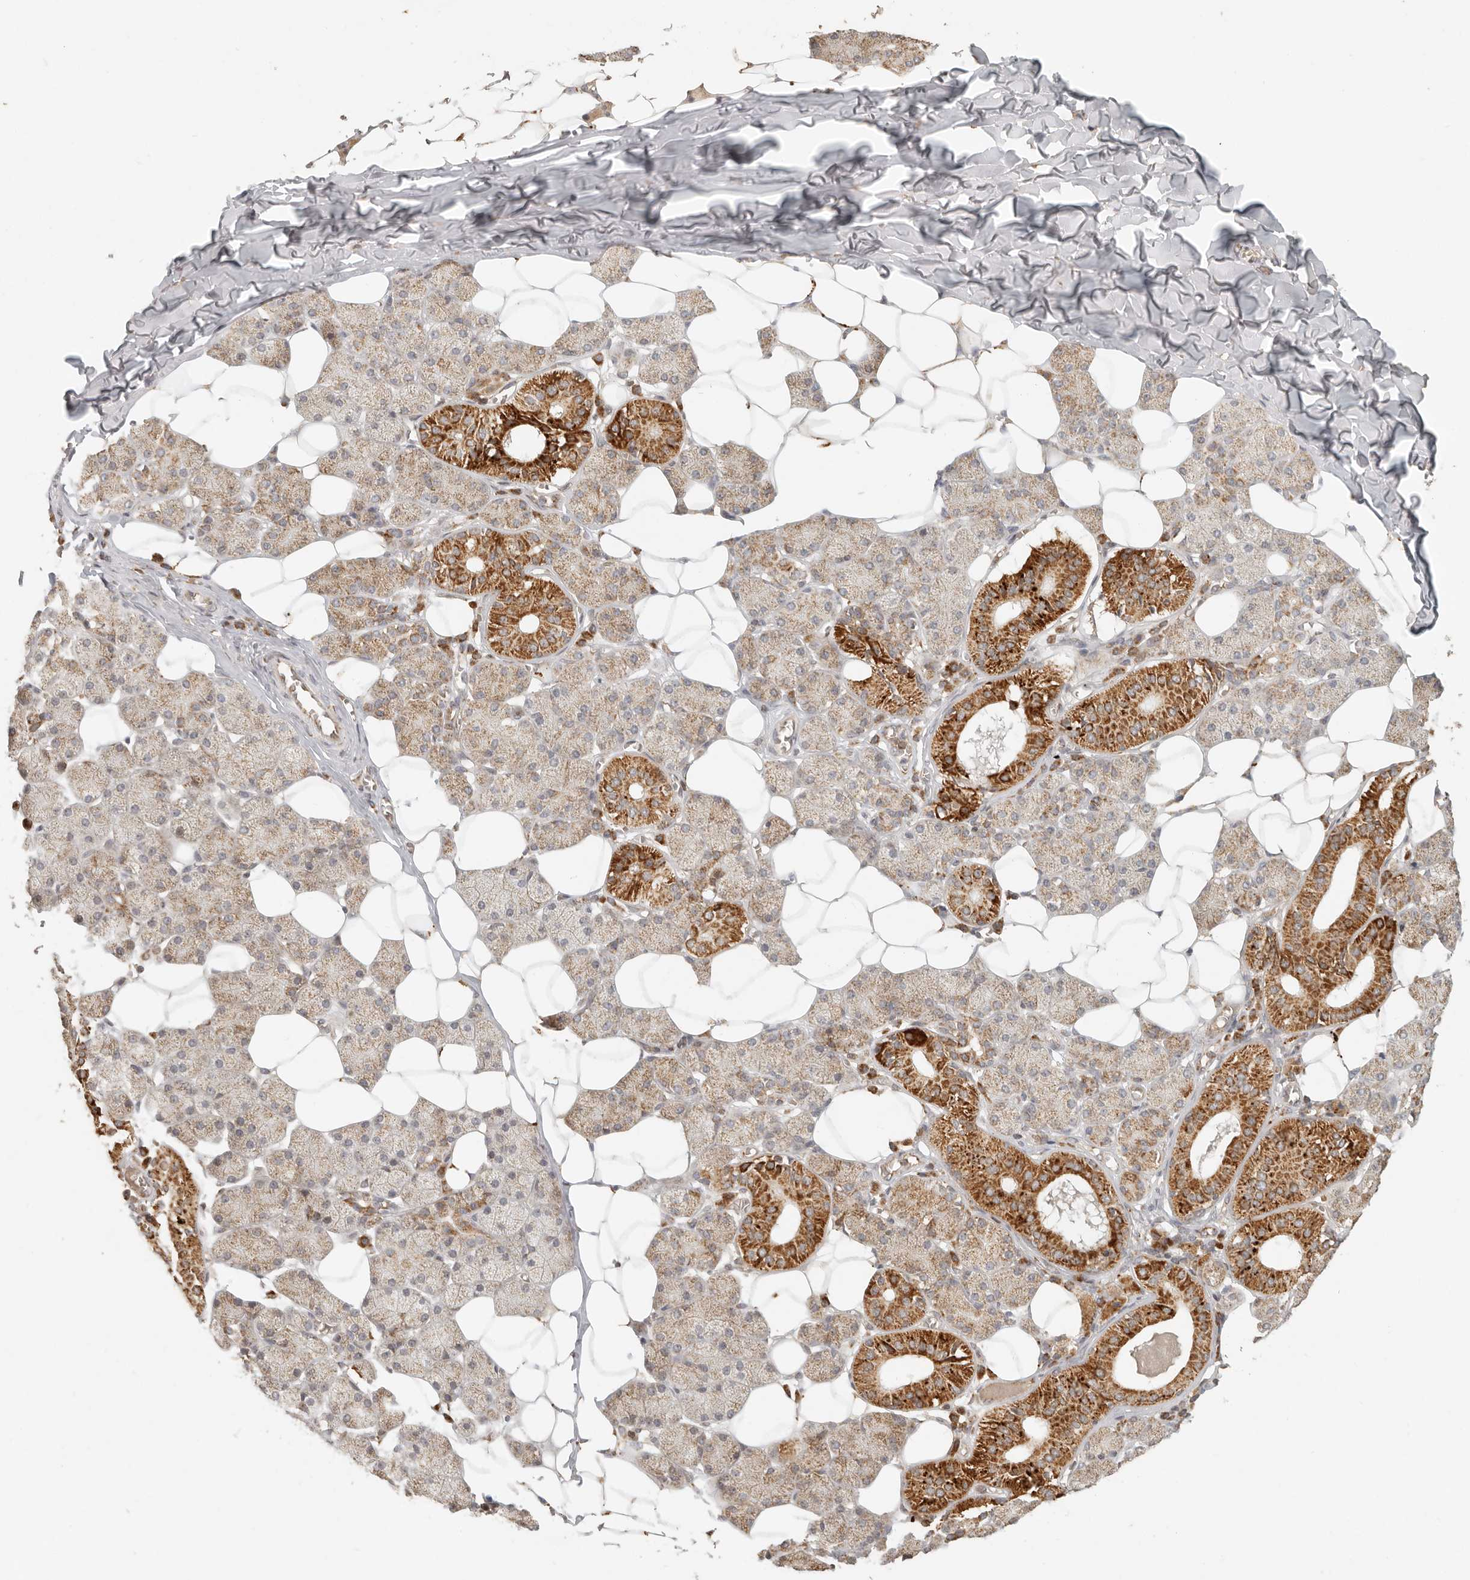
{"staining": {"intensity": "strong", "quantity": "25%-75%", "location": "cytoplasmic/membranous"}, "tissue": "salivary gland", "cell_type": "Glandular cells", "image_type": "normal", "snomed": [{"axis": "morphology", "description": "Normal tissue, NOS"}, {"axis": "topography", "description": "Salivary gland"}], "caption": "A micrograph of human salivary gland stained for a protein reveals strong cytoplasmic/membranous brown staining in glandular cells. Ihc stains the protein of interest in brown and the nuclei are stained blue.", "gene": "MRPL55", "patient": {"sex": "female", "age": 33}}